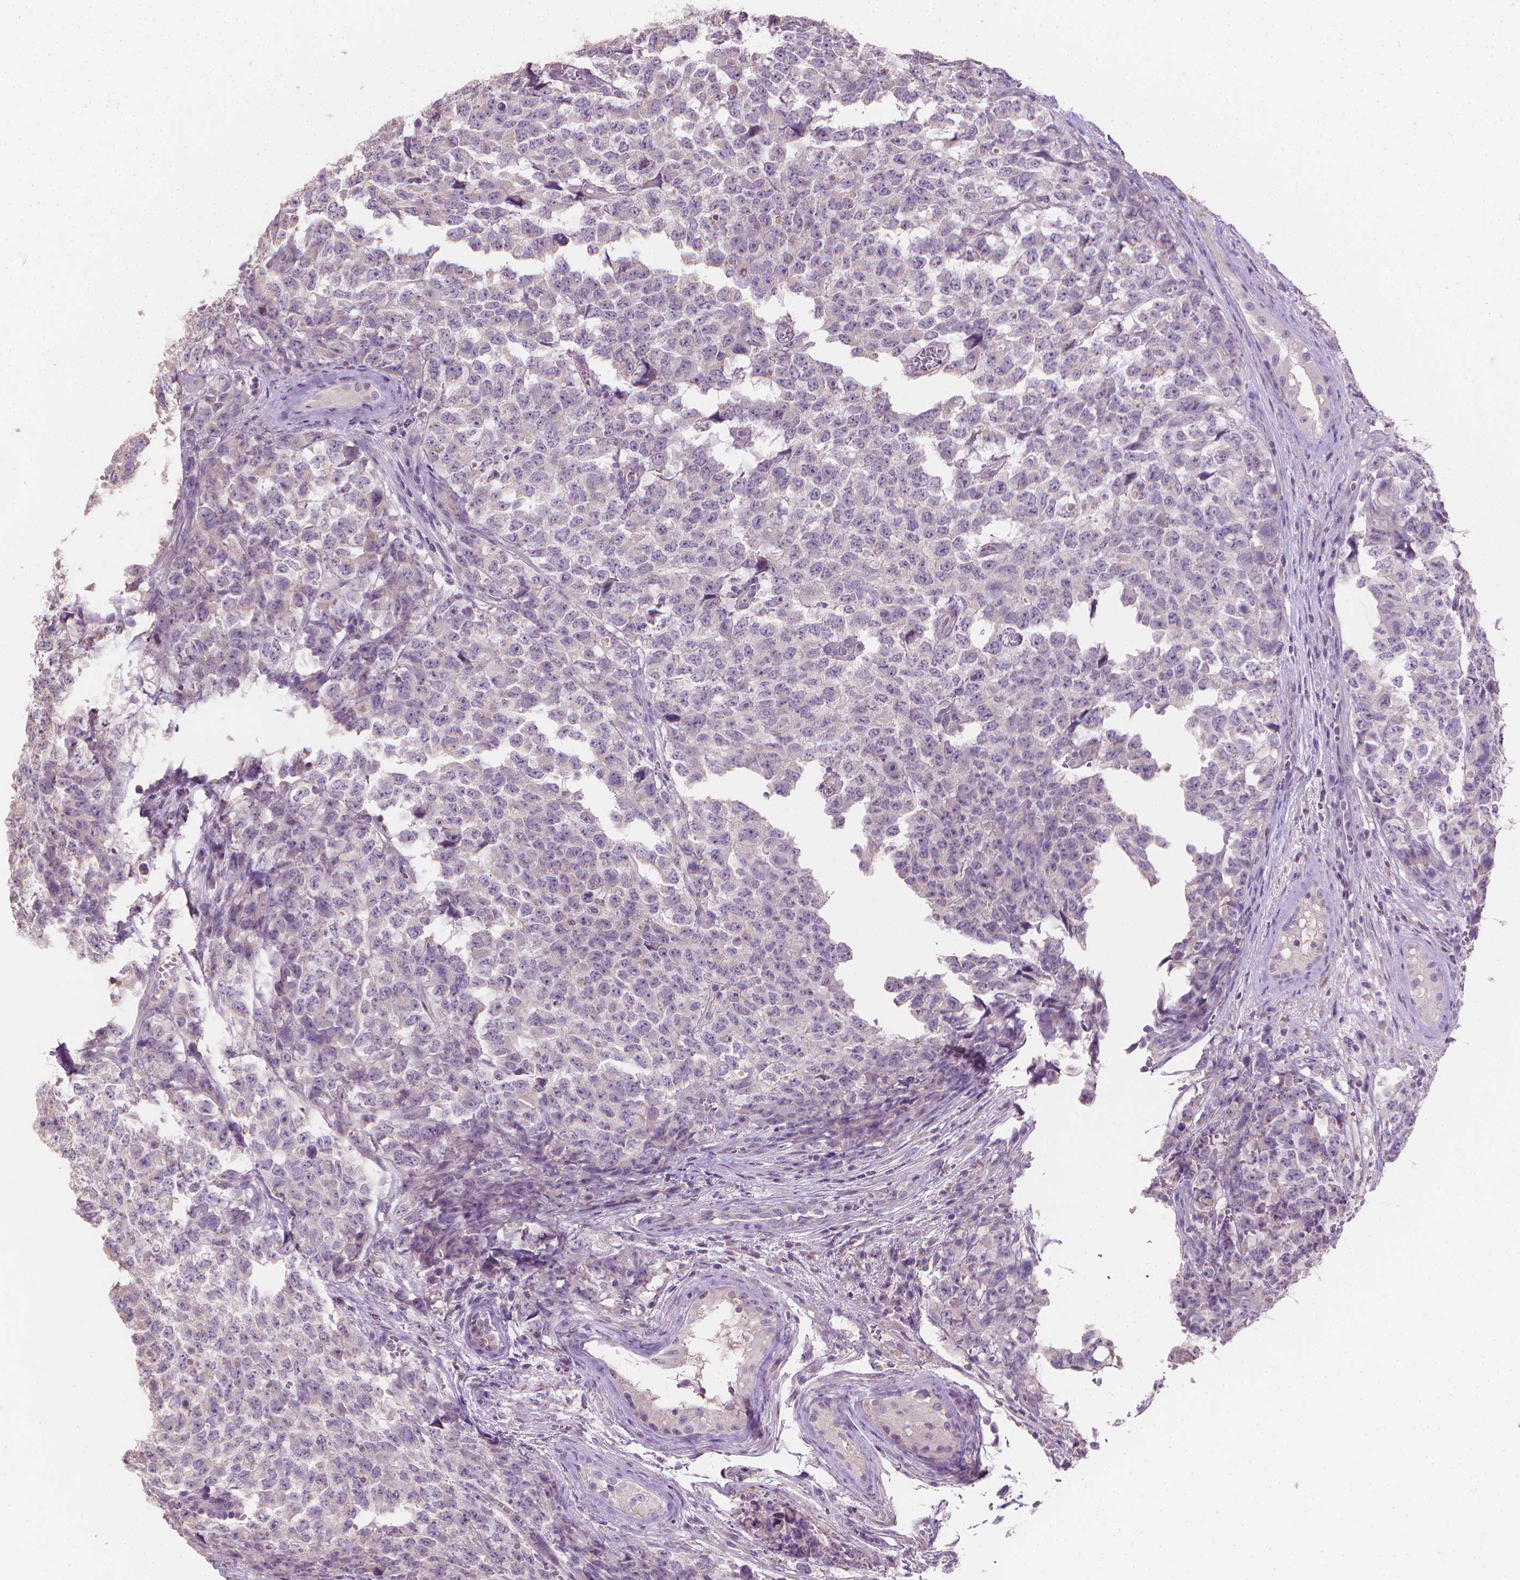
{"staining": {"intensity": "negative", "quantity": "none", "location": "none"}, "tissue": "testis cancer", "cell_type": "Tumor cells", "image_type": "cancer", "snomed": [{"axis": "morphology", "description": "Carcinoma, Embryonal, NOS"}, {"axis": "topography", "description": "Testis"}], "caption": "A micrograph of testis embryonal carcinoma stained for a protein reveals no brown staining in tumor cells.", "gene": "CATIP", "patient": {"sex": "male", "age": 23}}